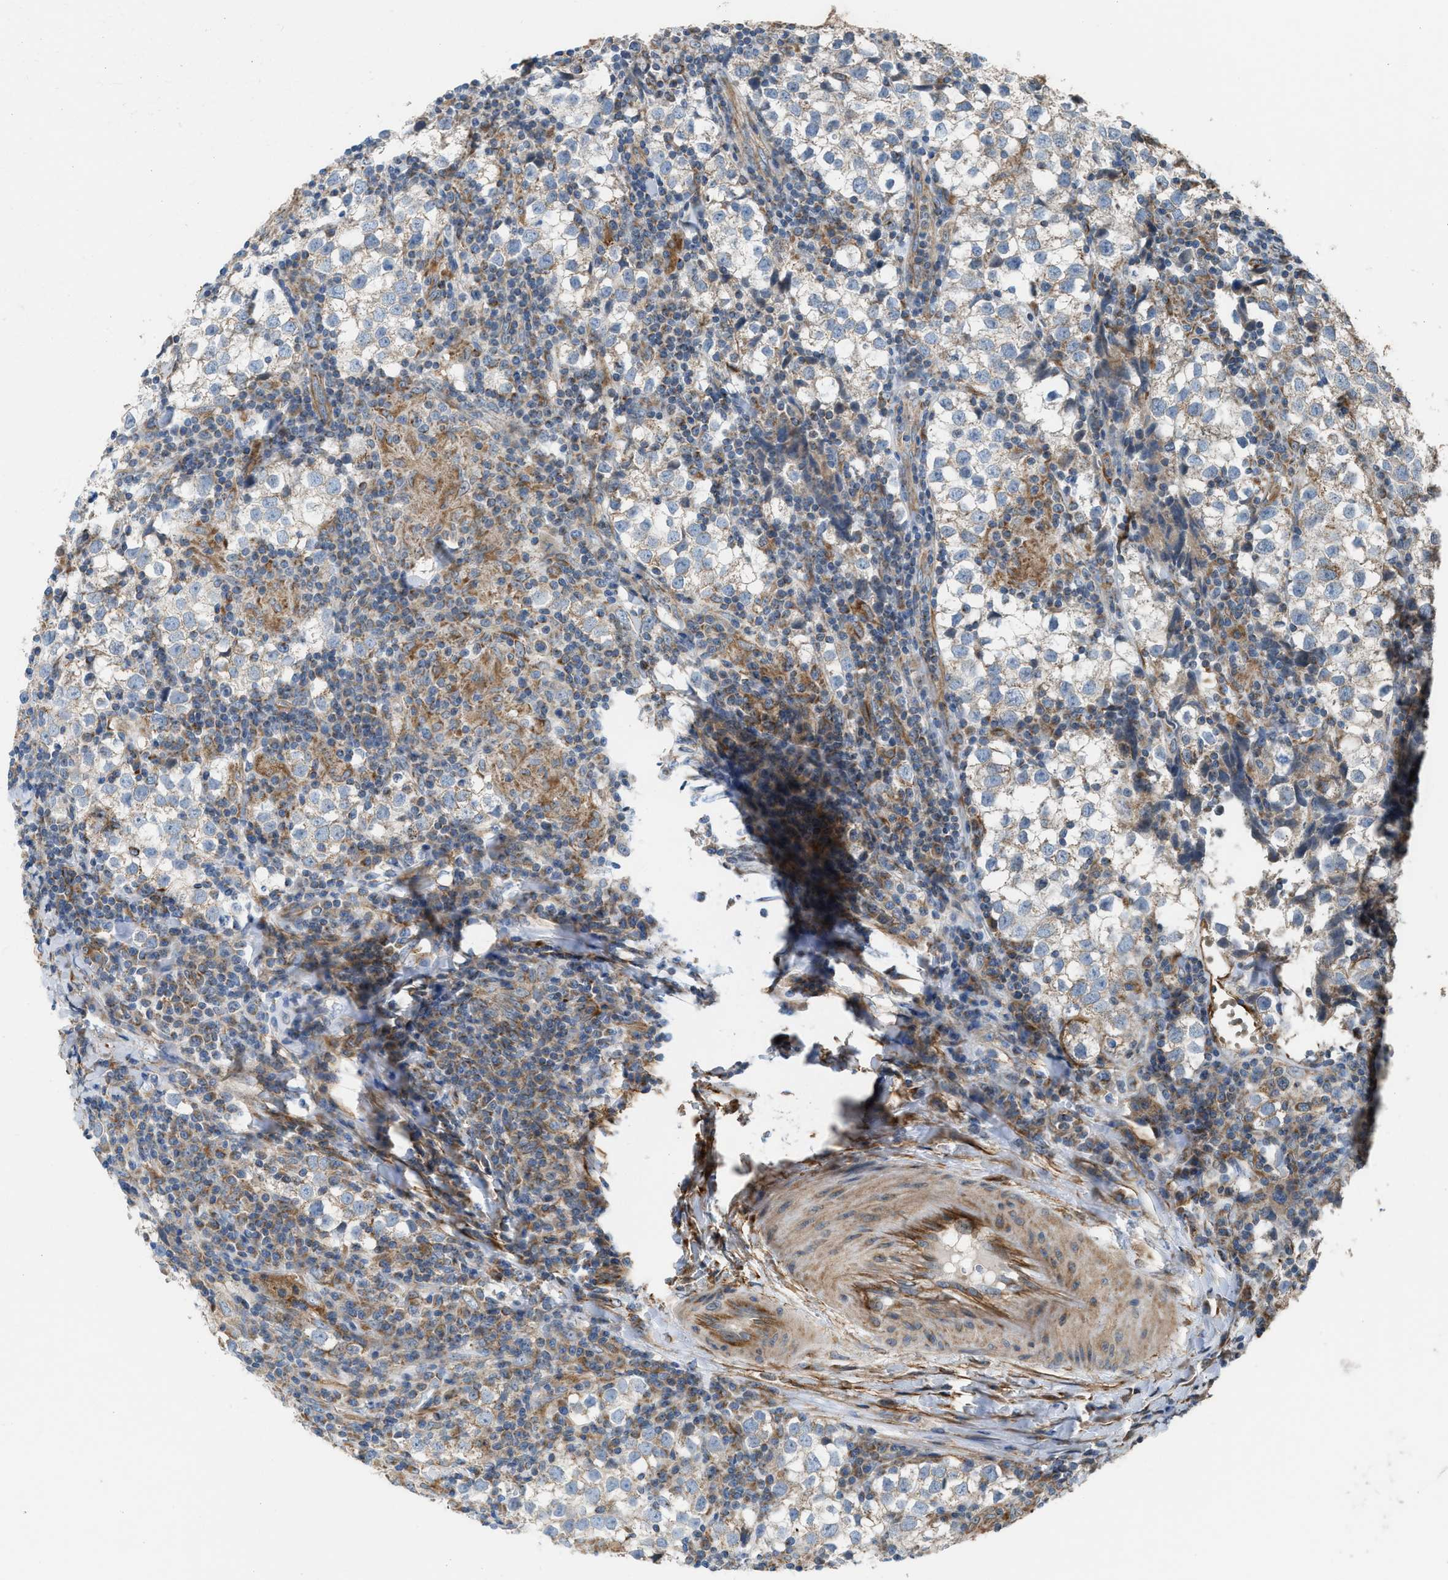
{"staining": {"intensity": "weak", "quantity": "<25%", "location": "cytoplasmic/membranous"}, "tissue": "testis cancer", "cell_type": "Tumor cells", "image_type": "cancer", "snomed": [{"axis": "morphology", "description": "Seminoma, NOS"}, {"axis": "morphology", "description": "Carcinoma, Embryonal, NOS"}, {"axis": "topography", "description": "Testis"}], "caption": "This photomicrograph is of testis cancer (embryonal carcinoma) stained with immunohistochemistry (IHC) to label a protein in brown with the nuclei are counter-stained blue. There is no positivity in tumor cells. (DAB immunohistochemistry (IHC), high magnification).", "gene": "SLC10A3", "patient": {"sex": "male", "age": 36}}